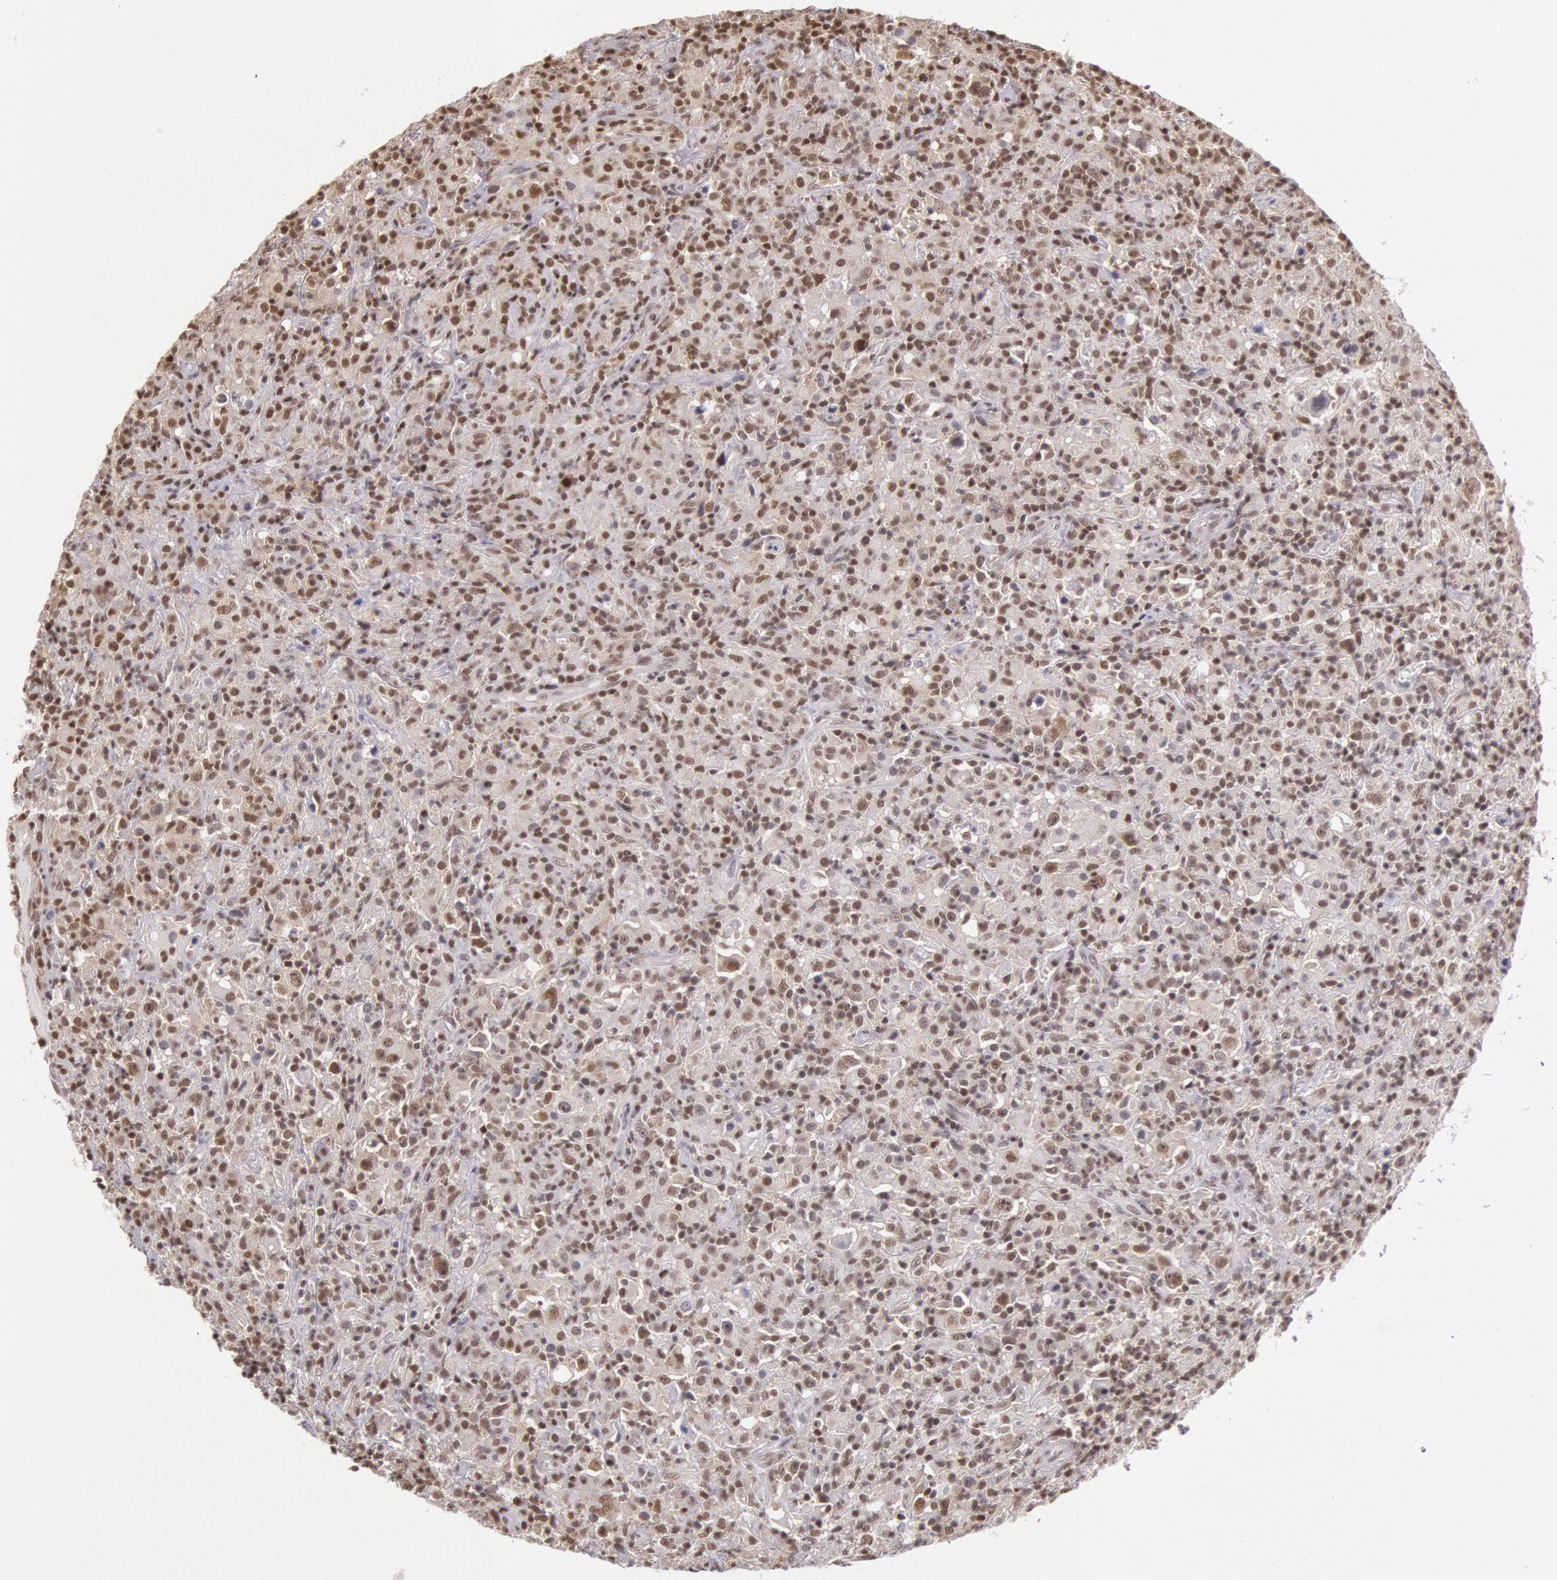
{"staining": {"intensity": "strong", "quantity": ">75%", "location": "nuclear"}, "tissue": "lymphoma", "cell_type": "Tumor cells", "image_type": "cancer", "snomed": [{"axis": "morphology", "description": "Hodgkin's disease, NOS"}, {"axis": "topography", "description": "Lymph node"}], "caption": "Lymphoma was stained to show a protein in brown. There is high levels of strong nuclear expression in about >75% of tumor cells.", "gene": "ESS2", "patient": {"sex": "male", "age": 46}}